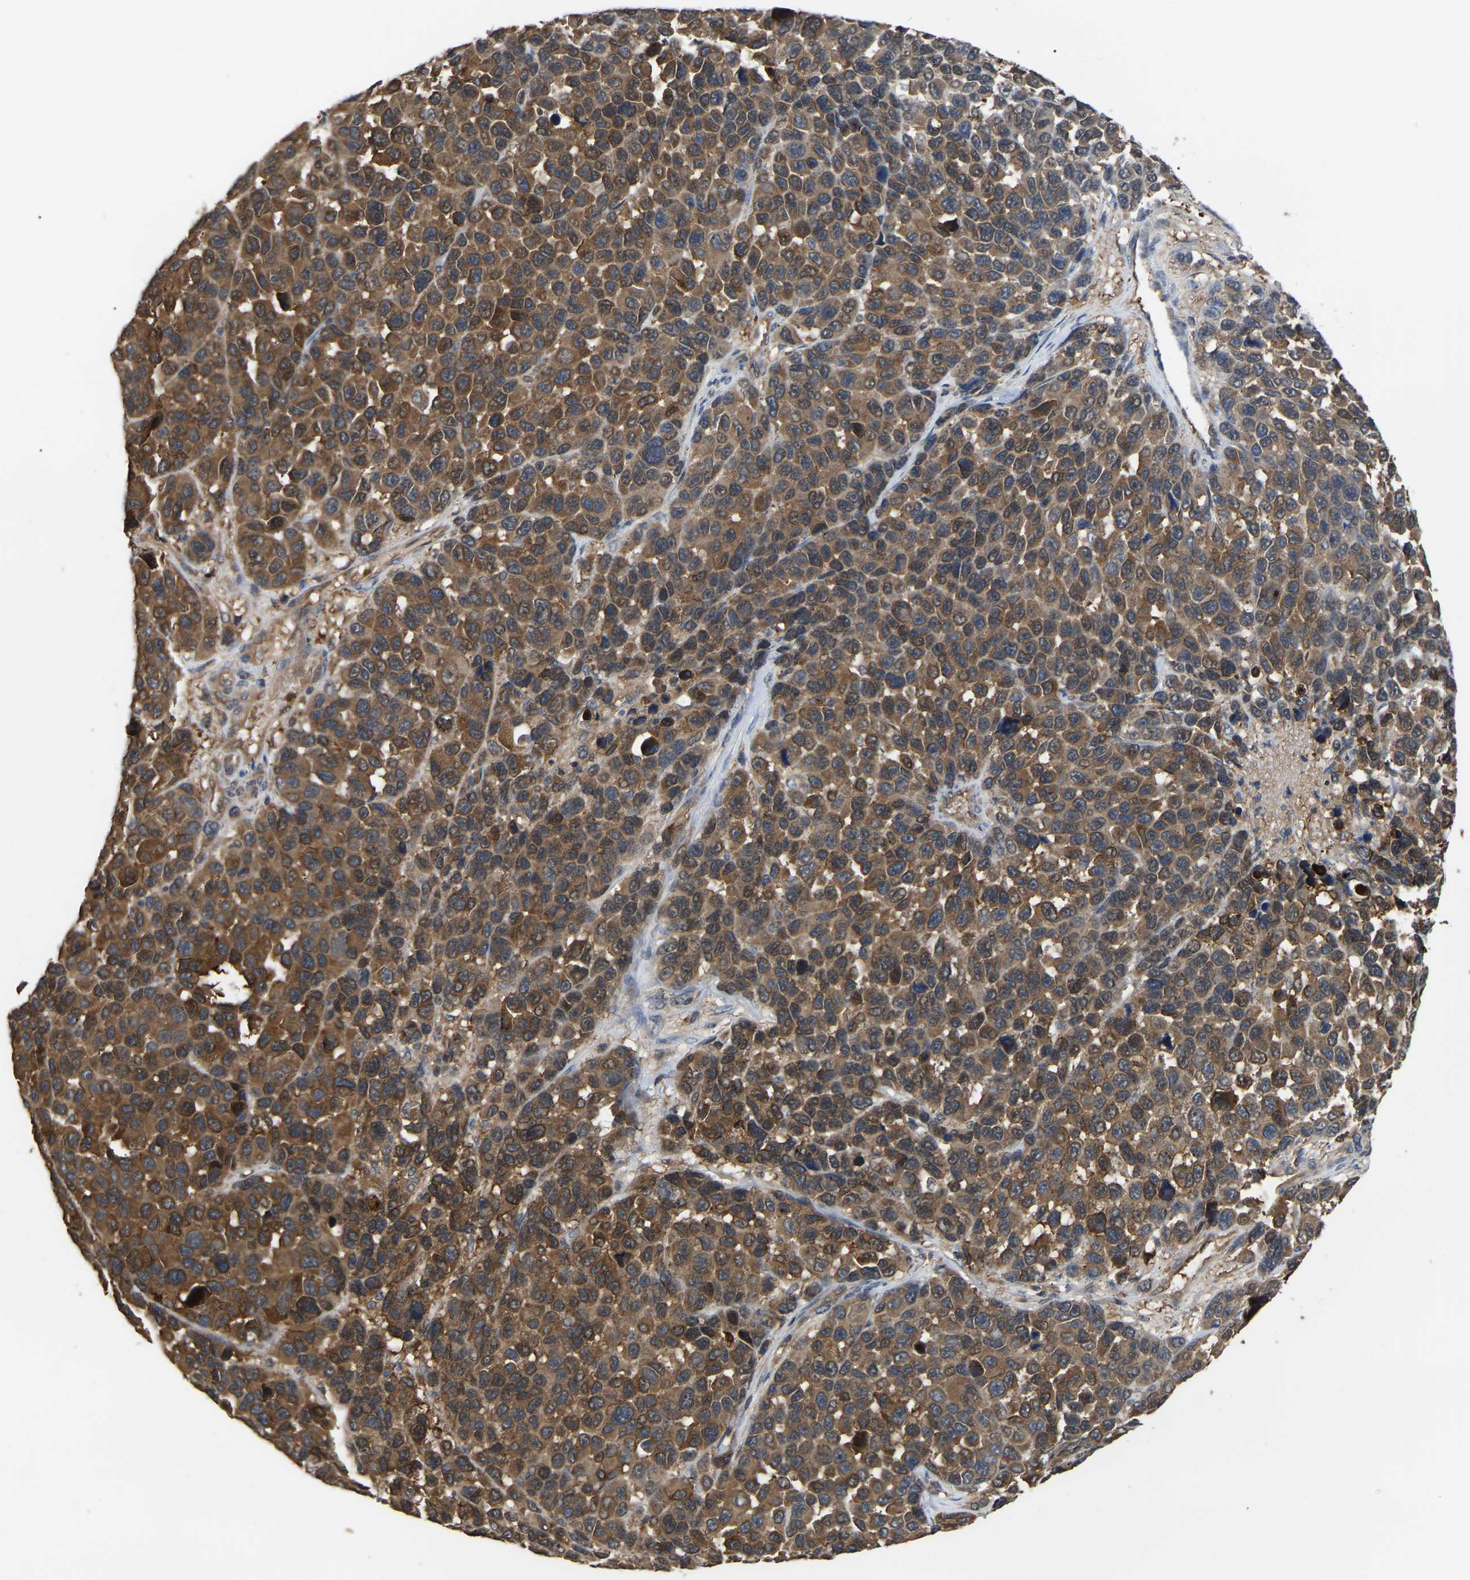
{"staining": {"intensity": "moderate", "quantity": ">75%", "location": "cytoplasmic/membranous"}, "tissue": "melanoma", "cell_type": "Tumor cells", "image_type": "cancer", "snomed": [{"axis": "morphology", "description": "Malignant melanoma, NOS"}, {"axis": "topography", "description": "Skin"}], "caption": "Protein analysis of melanoma tissue exhibits moderate cytoplasmic/membranous expression in about >75% of tumor cells.", "gene": "CIT", "patient": {"sex": "male", "age": 53}}